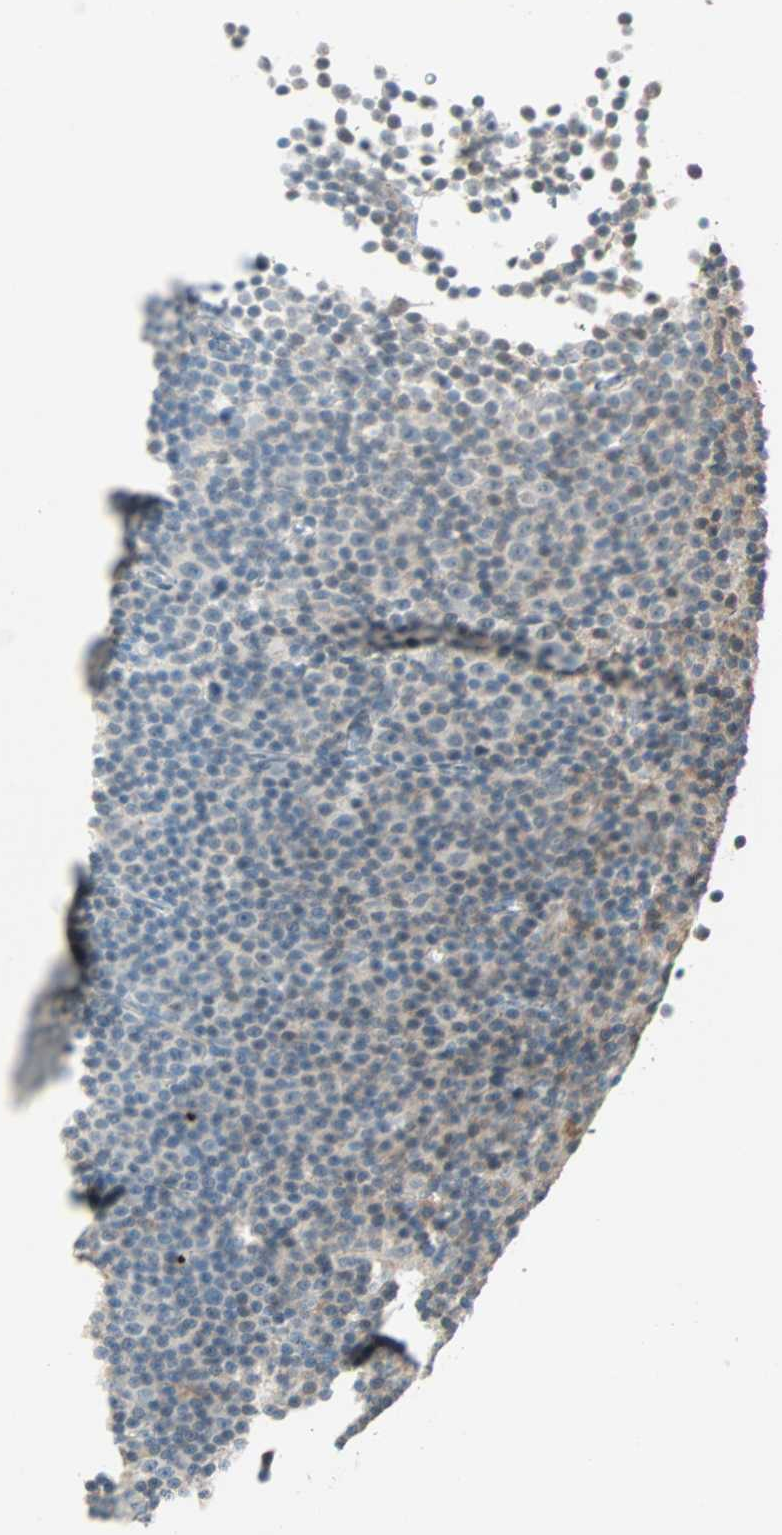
{"staining": {"intensity": "negative", "quantity": "none", "location": "none"}, "tissue": "lymphoma", "cell_type": "Tumor cells", "image_type": "cancer", "snomed": [{"axis": "morphology", "description": "Malignant lymphoma, non-Hodgkin's type, Low grade"}, {"axis": "topography", "description": "Lymph node"}], "caption": "High power microscopy photomicrograph of an immunohistochemistry image of lymphoma, revealing no significant expression in tumor cells. (DAB (3,3'-diaminobenzidine) immunohistochemistry (IHC) with hematoxylin counter stain).", "gene": "RTL6", "patient": {"sex": "female", "age": 67}}